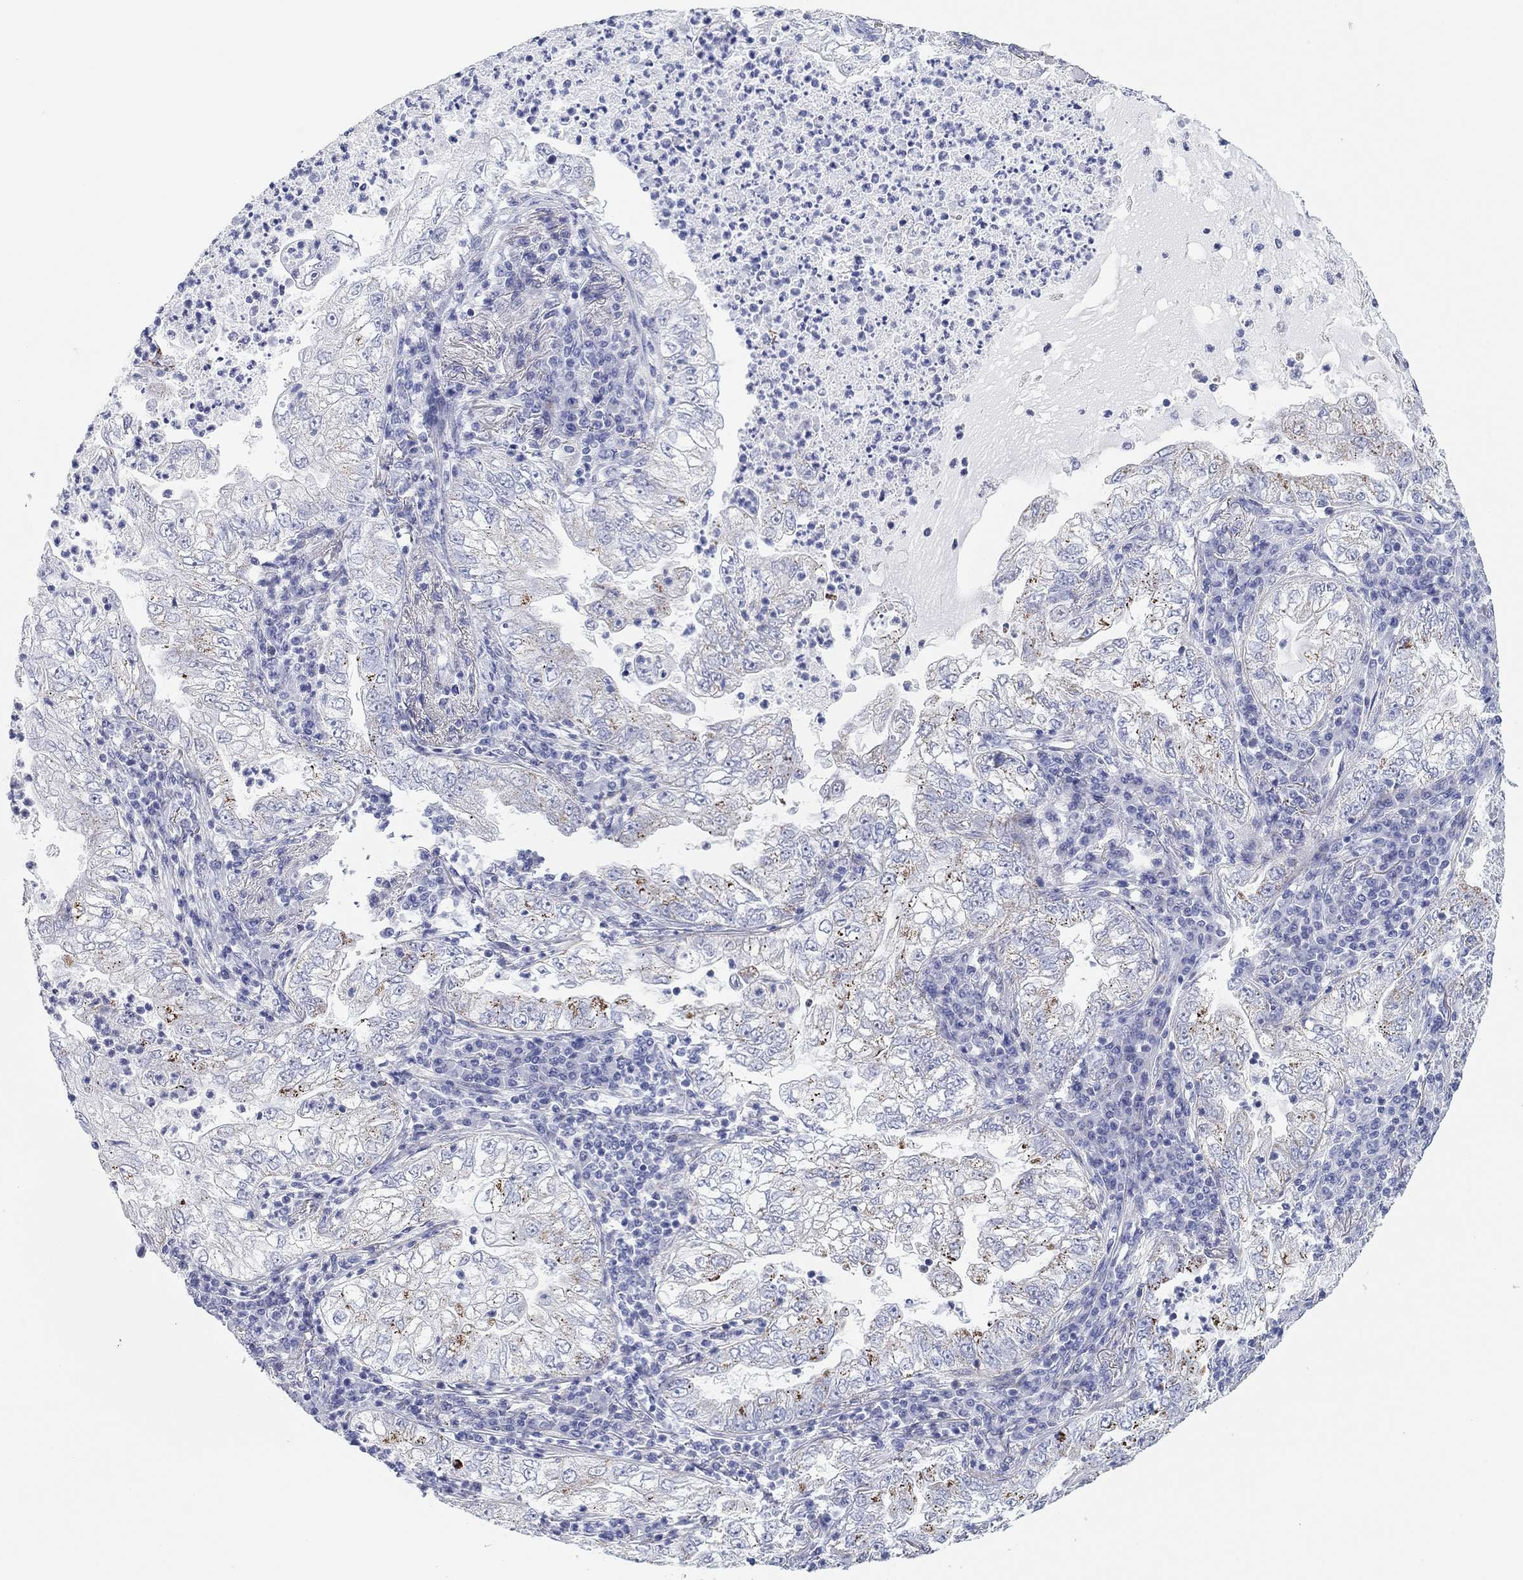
{"staining": {"intensity": "strong", "quantity": "<25%", "location": "cytoplasmic/membranous"}, "tissue": "lung cancer", "cell_type": "Tumor cells", "image_type": "cancer", "snomed": [{"axis": "morphology", "description": "Adenocarcinoma, NOS"}, {"axis": "topography", "description": "Lung"}], "caption": "An immunohistochemistry histopathology image of tumor tissue is shown. Protein staining in brown labels strong cytoplasmic/membranous positivity in lung cancer within tumor cells. The staining was performed using DAB (3,3'-diaminobenzidine), with brown indicating positive protein expression. Nuclei are stained blue with hematoxylin.", "gene": "CHI3L2", "patient": {"sex": "female", "age": 73}}